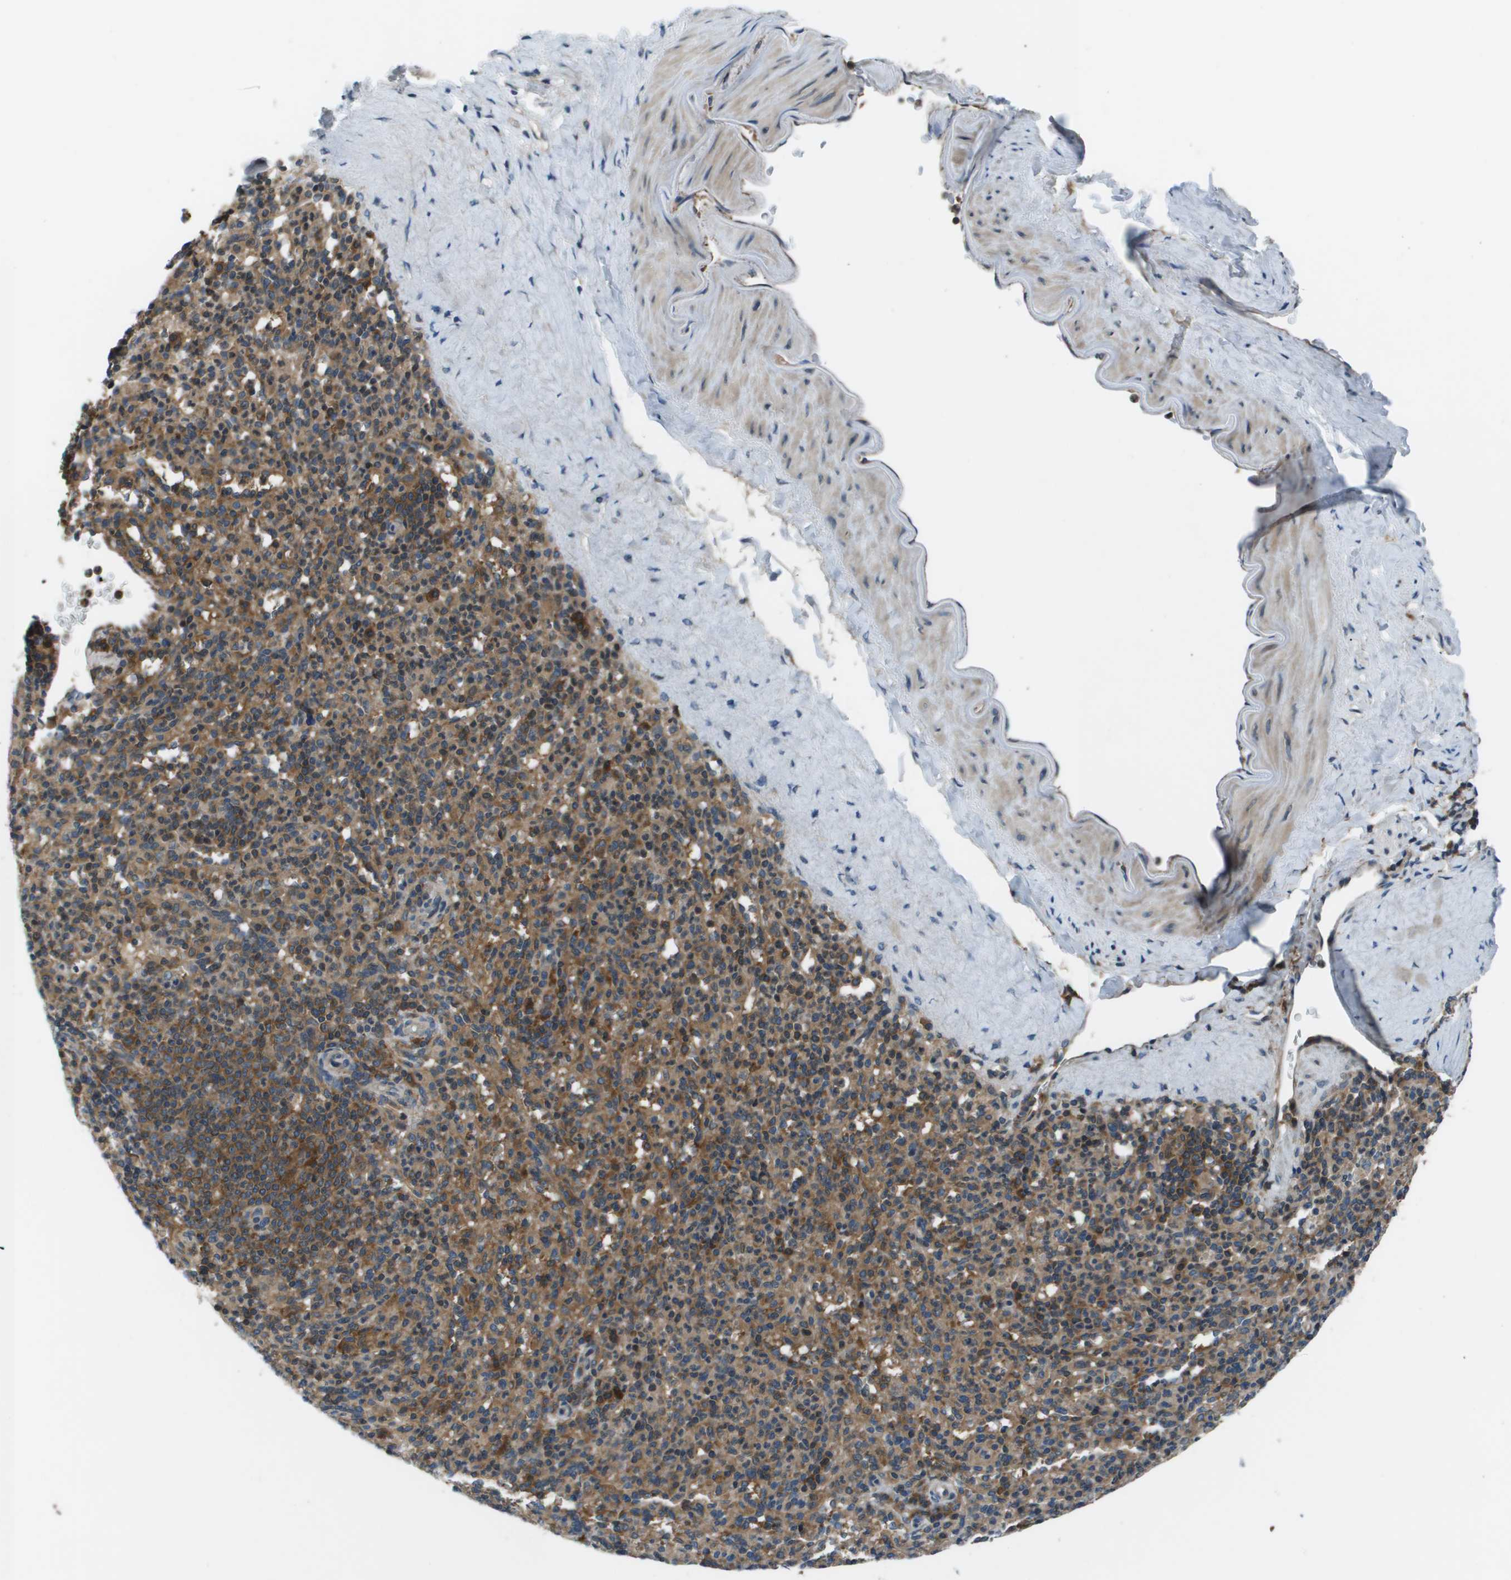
{"staining": {"intensity": "moderate", "quantity": ">75%", "location": "cytoplasmic/membranous"}, "tissue": "spleen", "cell_type": "Cells in red pulp", "image_type": "normal", "snomed": [{"axis": "morphology", "description": "Normal tissue, NOS"}, {"axis": "topography", "description": "Spleen"}], "caption": "Brown immunohistochemical staining in unremarkable spleen demonstrates moderate cytoplasmic/membranous staining in about >75% of cells in red pulp. The staining was performed using DAB, with brown indicating positive protein expression. Nuclei are stained blue with hematoxylin.", "gene": "EIF3B", "patient": {"sex": "male", "age": 36}}